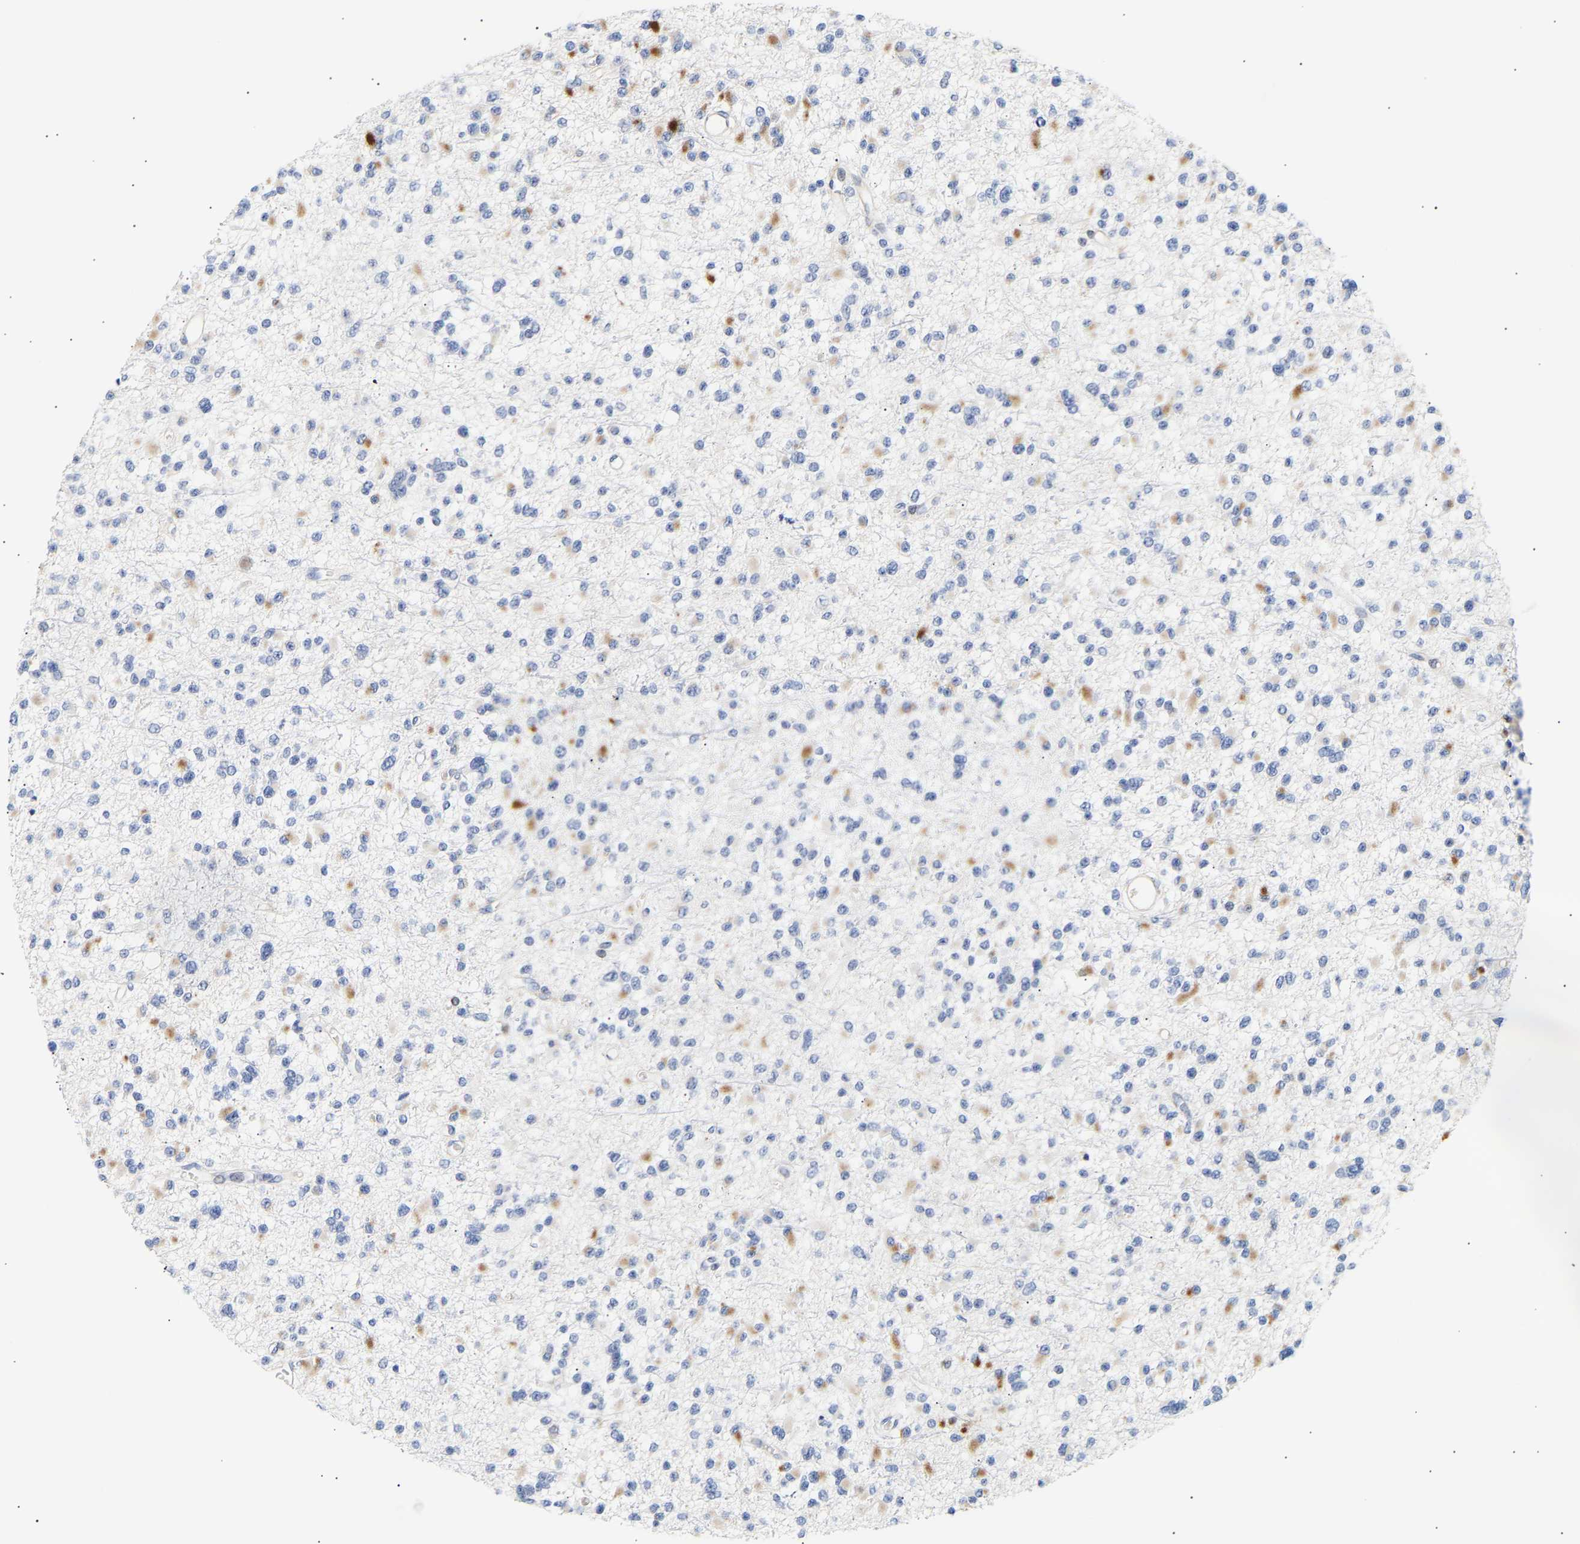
{"staining": {"intensity": "moderate", "quantity": "<25%", "location": "cytoplasmic/membranous"}, "tissue": "glioma", "cell_type": "Tumor cells", "image_type": "cancer", "snomed": [{"axis": "morphology", "description": "Glioma, malignant, Low grade"}, {"axis": "topography", "description": "Brain"}], "caption": "IHC histopathology image of neoplastic tissue: malignant glioma (low-grade) stained using immunohistochemistry exhibits low levels of moderate protein expression localized specifically in the cytoplasmic/membranous of tumor cells, appearing as a cytoplasmic/membranous brown color.", "gene": "IGFBP7", "patient": {"sex": "female", "age": 22}}